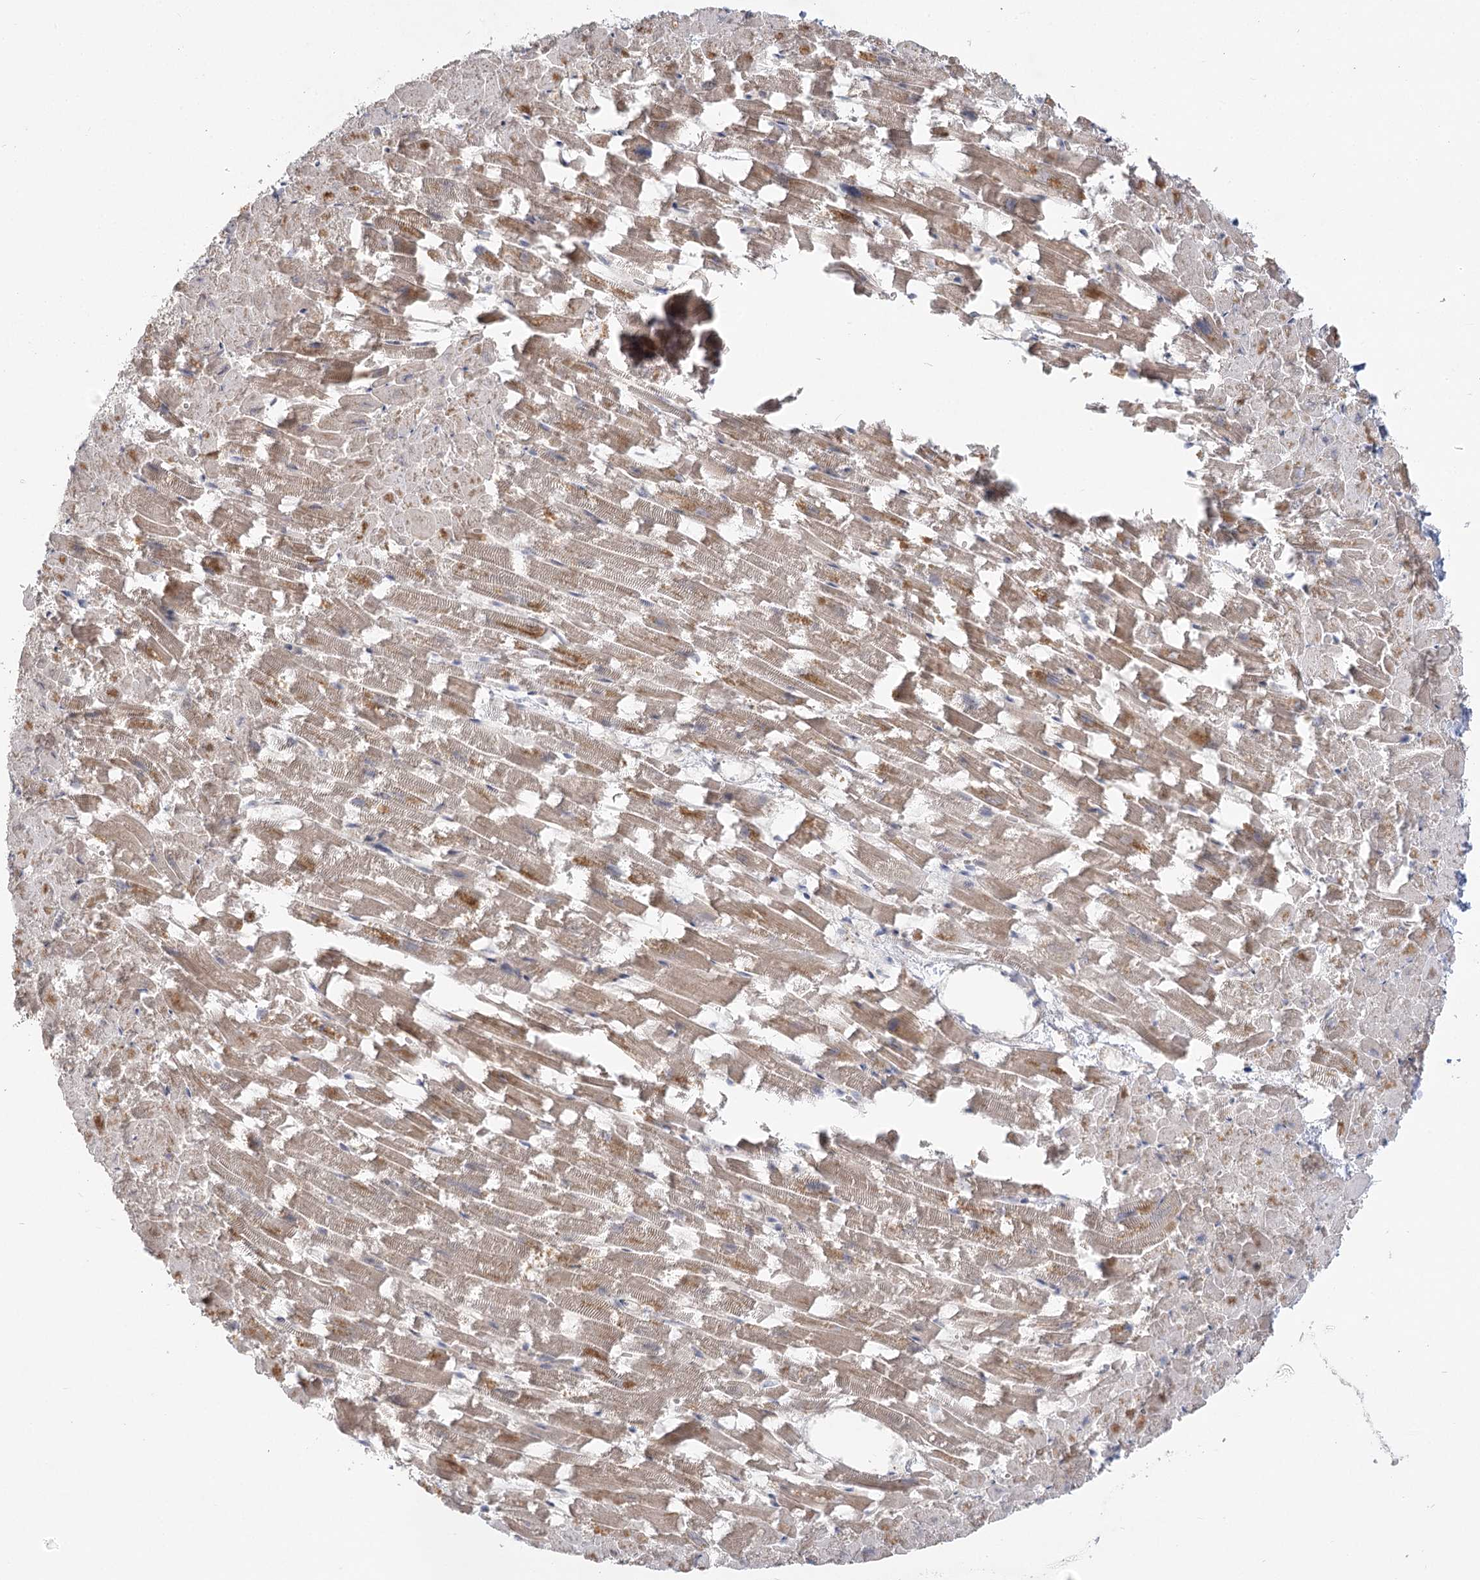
{"staining": {"intensity": "moderate", "quantity": "25%-75%", "location": "cytoplasmic/membranous"}, "tissue": "heart muscle", "cell_type": "Cardiomyocytes", "image_type": "normal", "snomed": [{"axis": "morphology", "description": "Normal tissue, NOS"}, {"axis": "topography", "description": "Heart"}], "caption": "Protein staining of normal heart muscle shows moderate cytoplasmic/membranous positivity in about 25%-75% of cardiomyocytes.", "gene": "TMEM187", "patient": {"sex": "female", "age": 64}}